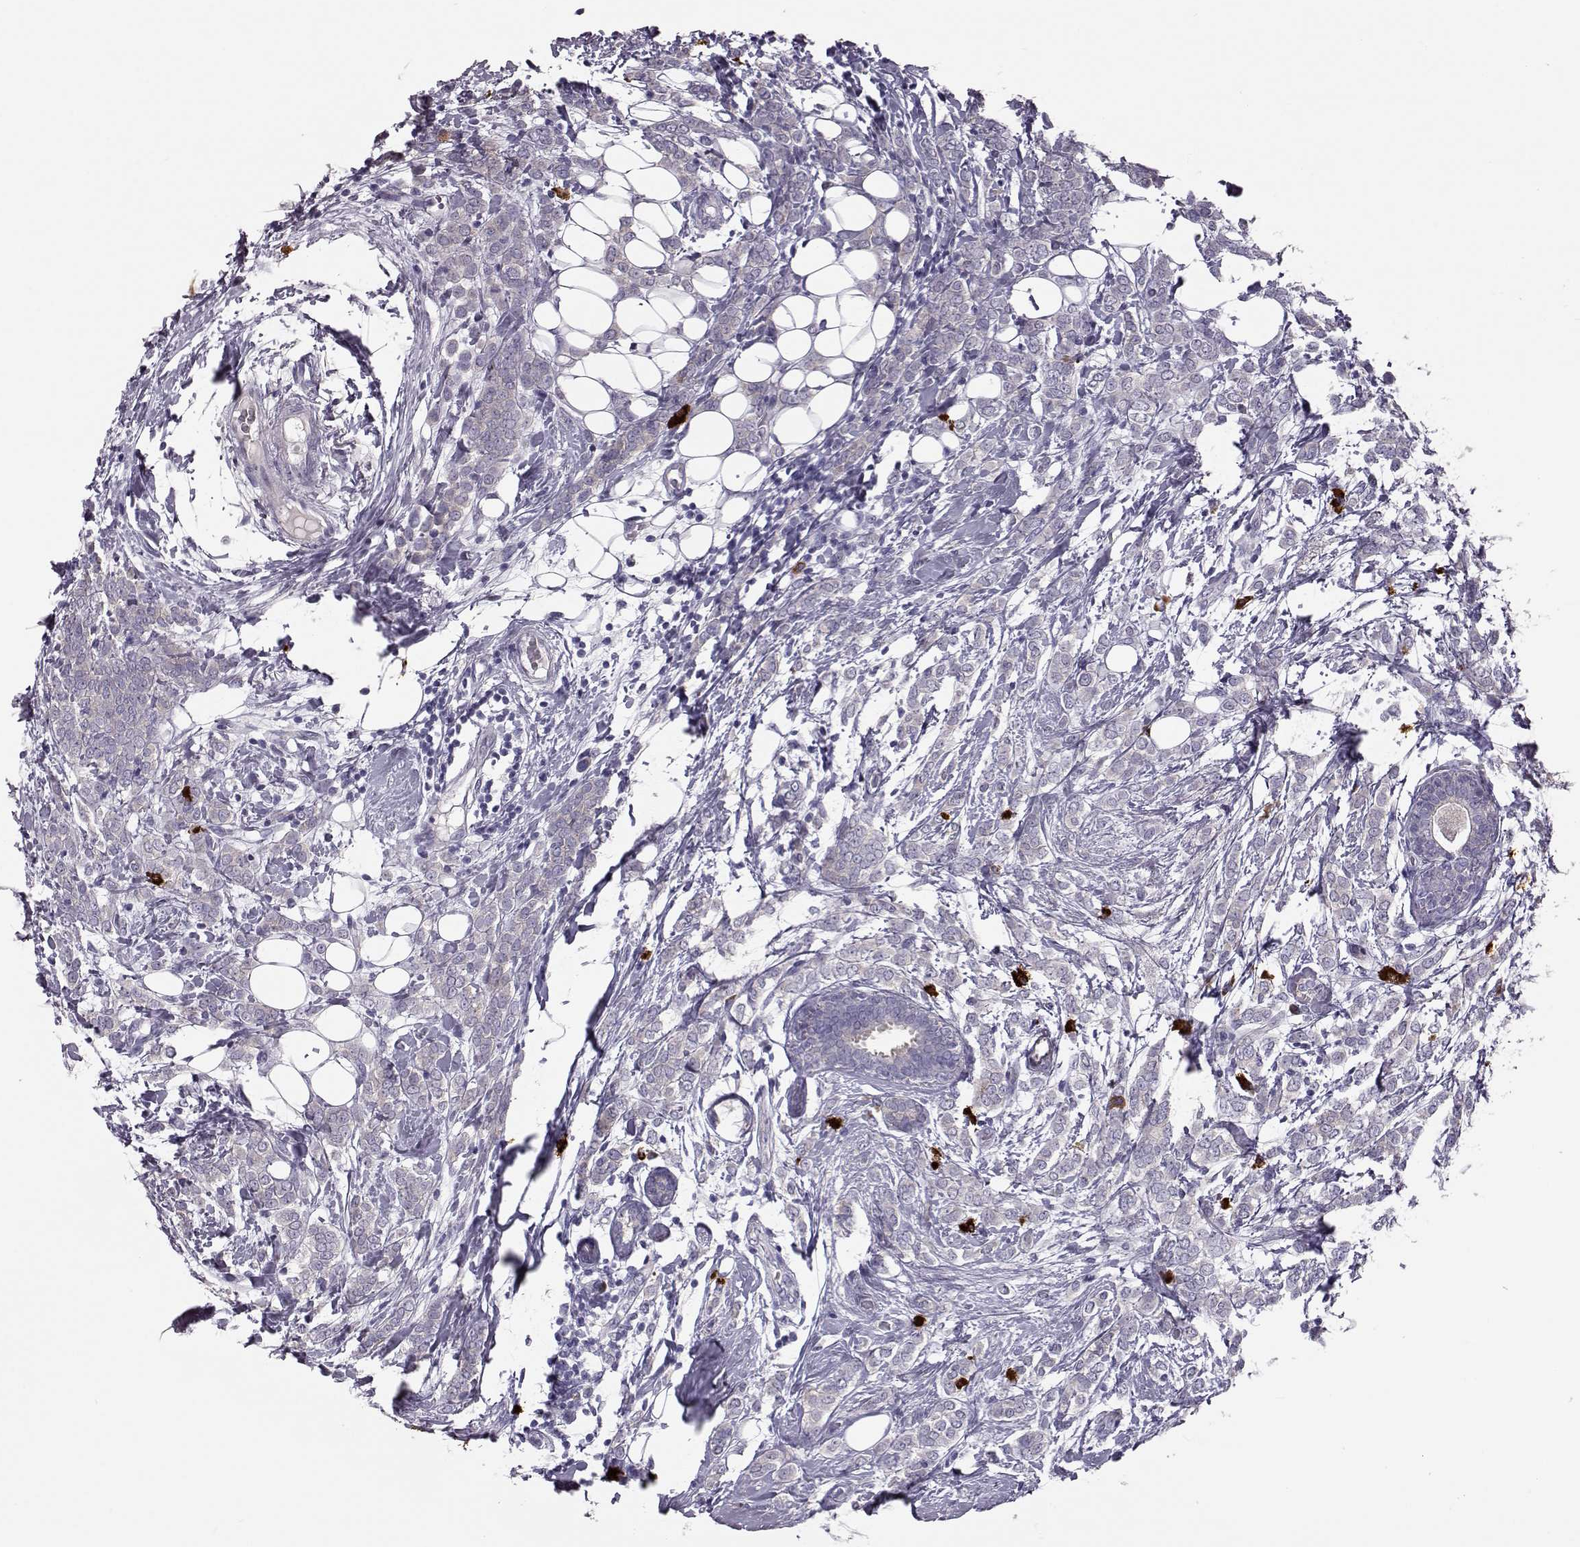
{"staining": {"intensity": "negative", "quantity": "none", "location": "none"}, "tissue": "breast cancer", "cell_type": "Tumor cells", "image_type": "cancer", "snomed": [{"axis": "morphology", "description": "Lobular carcinoma"}, {"axis": "topography", "description": "Breast"}], "caption": "Lobular carcinoma (breast) stained for a protein using immunohistochemistry exhibits no staining tumor cells.", "gene": "ADGRG5", "patient": {"sex": "female", "age": 49}}